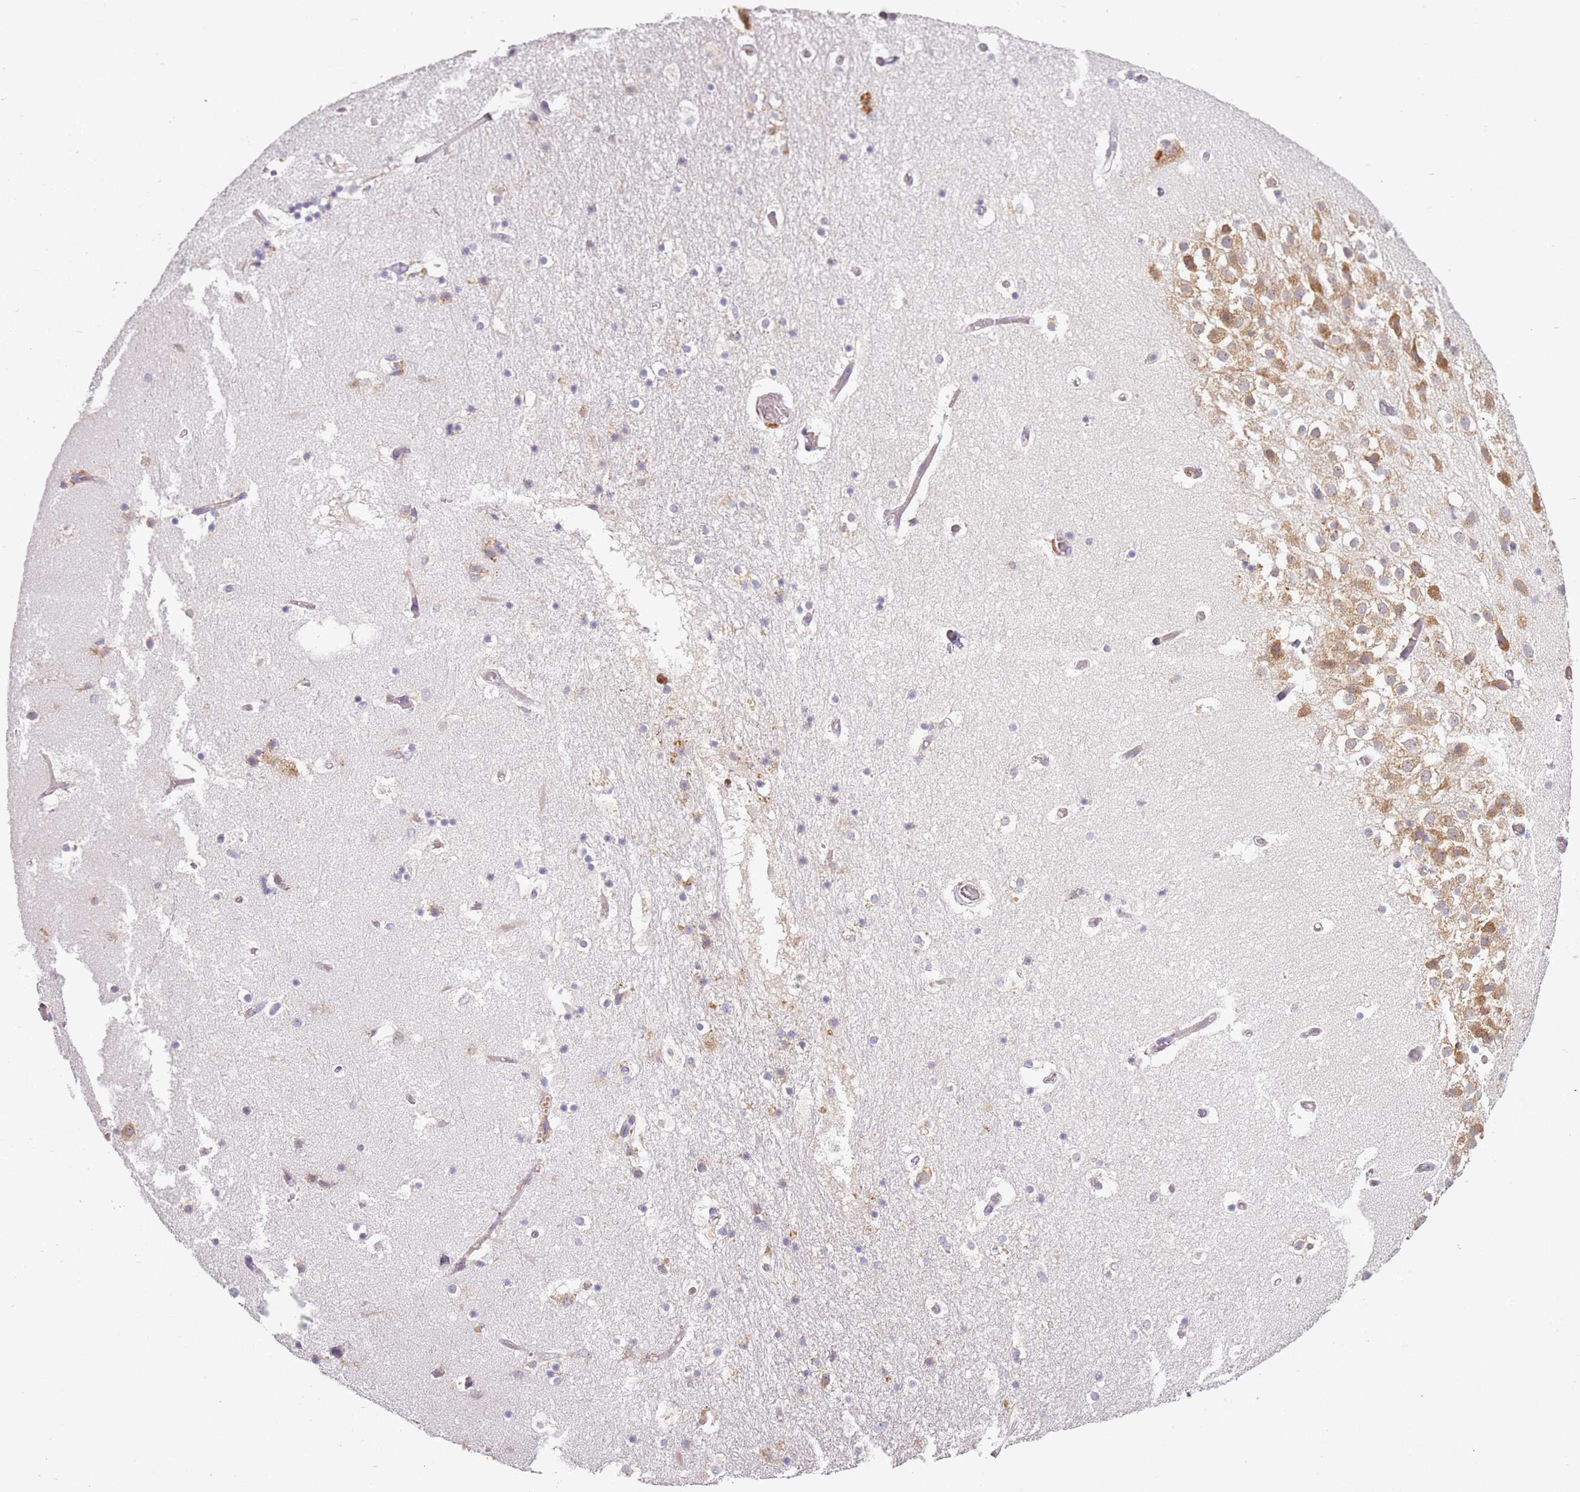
{"staining": {"intensity": "weak", "quantity": "<25%", "location": "cytoplasmic/membranous"}, "tissue": "hippocampus", "cell_type": "Glial cells", "image_type": "normal", "snomed": [{"axis": "morphology", "description": "Normal tissue, NOS"}, {"axis": "topography", "description": "Hippocampus"}], "caption": "This is an immunohistochemistry micrograph of unremarkable hippocampus. There is no positivity in glial cells.", "gene": "RPS28", "patient": {"sex": "female", "age": 52}}